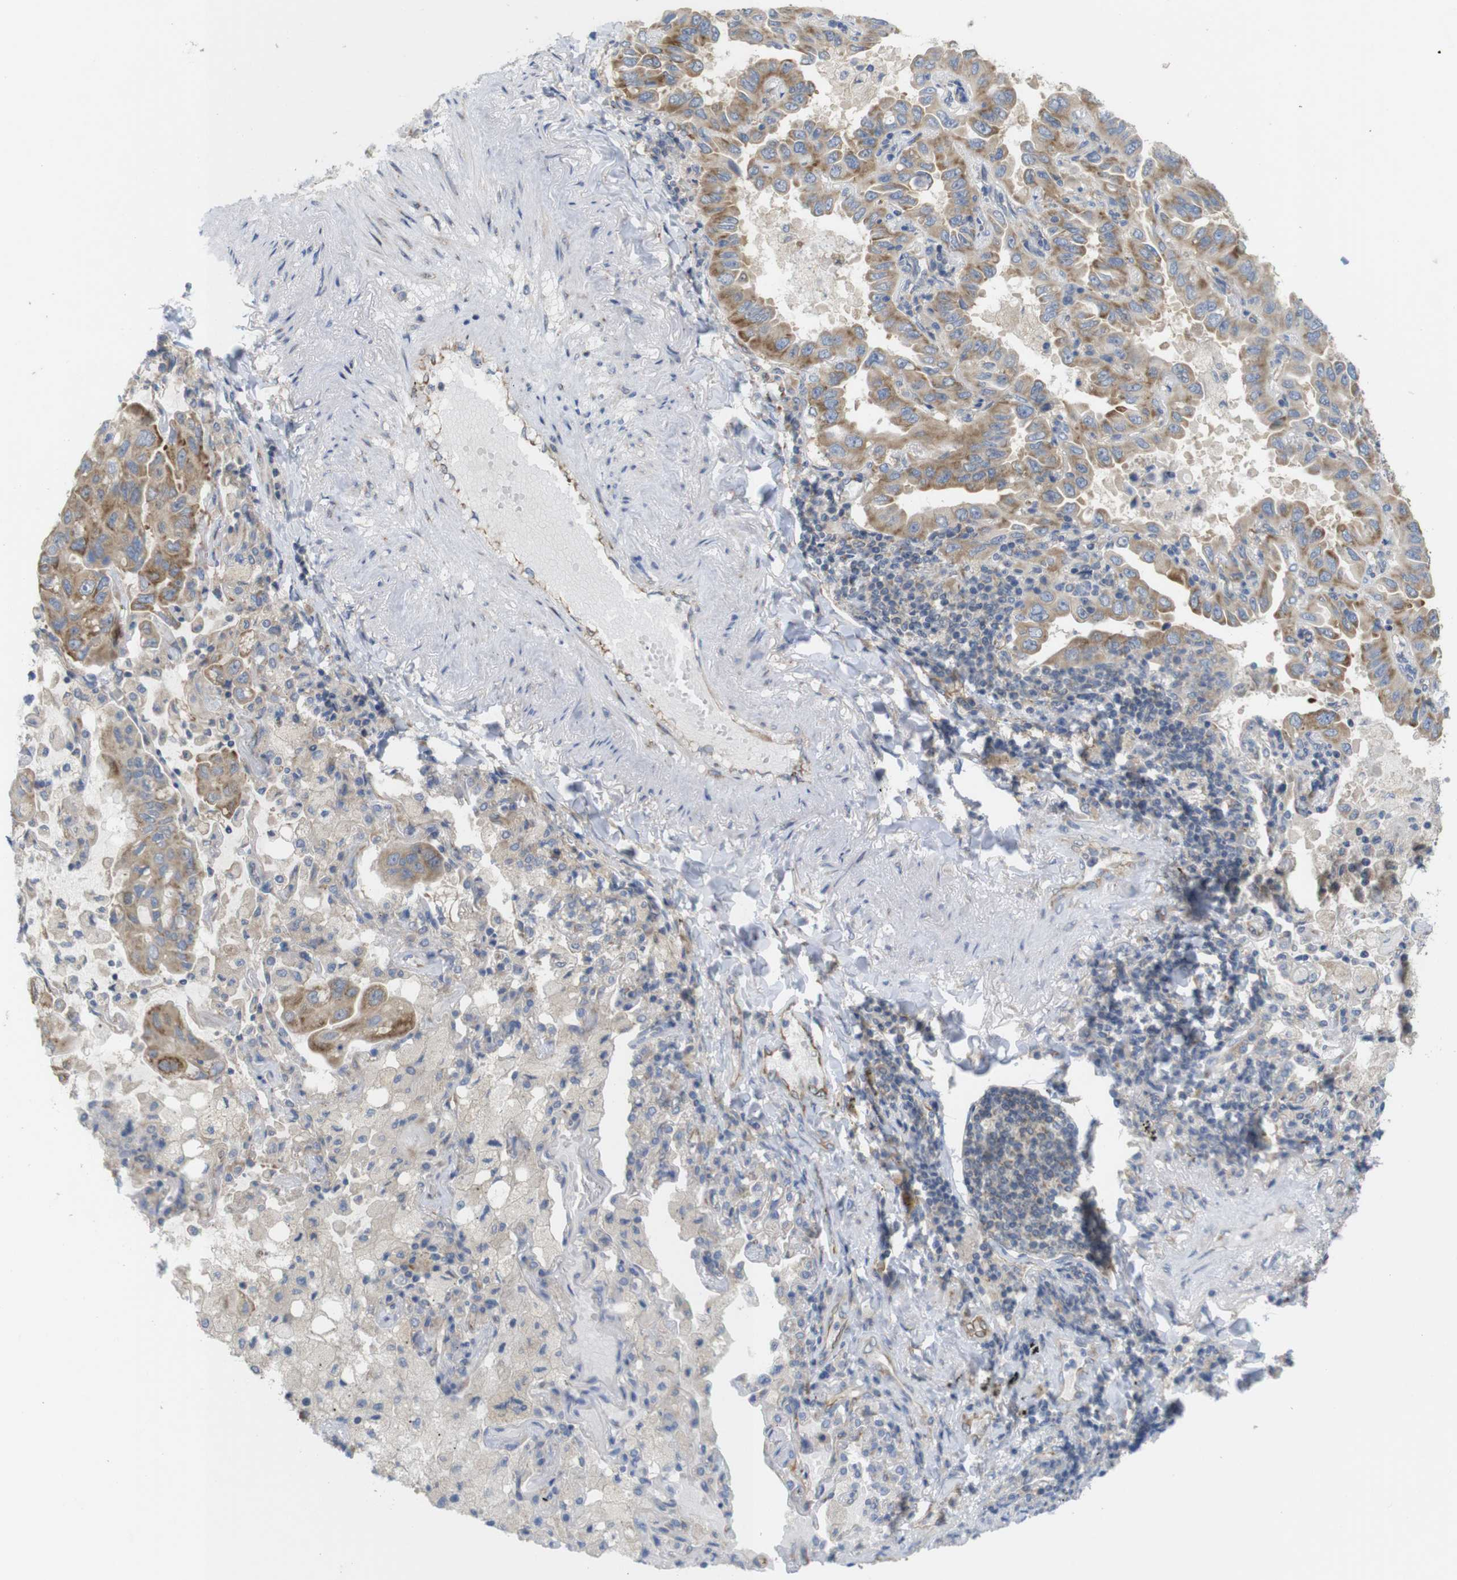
{"staining": {"intensity": "moderate", "quantity": "25%-75%", "location": "cytoplasmic/membranous"}, "tissue": "lung cancer", "cell_type": "Tumor cells", "image_type": "cancer", "snomed": [{"axis": "morphology", "description": "Adenocarcinoma, NOS"}, {"axis": "topography", "description": "Lung"}], "caption": "Moderate cytoplasmic/membranous staining is appreciated in about 25%-75% of tumor cells in lung cancer.", "gene": "PCNX2", "patient": {"sex": "male", "age": 64}}